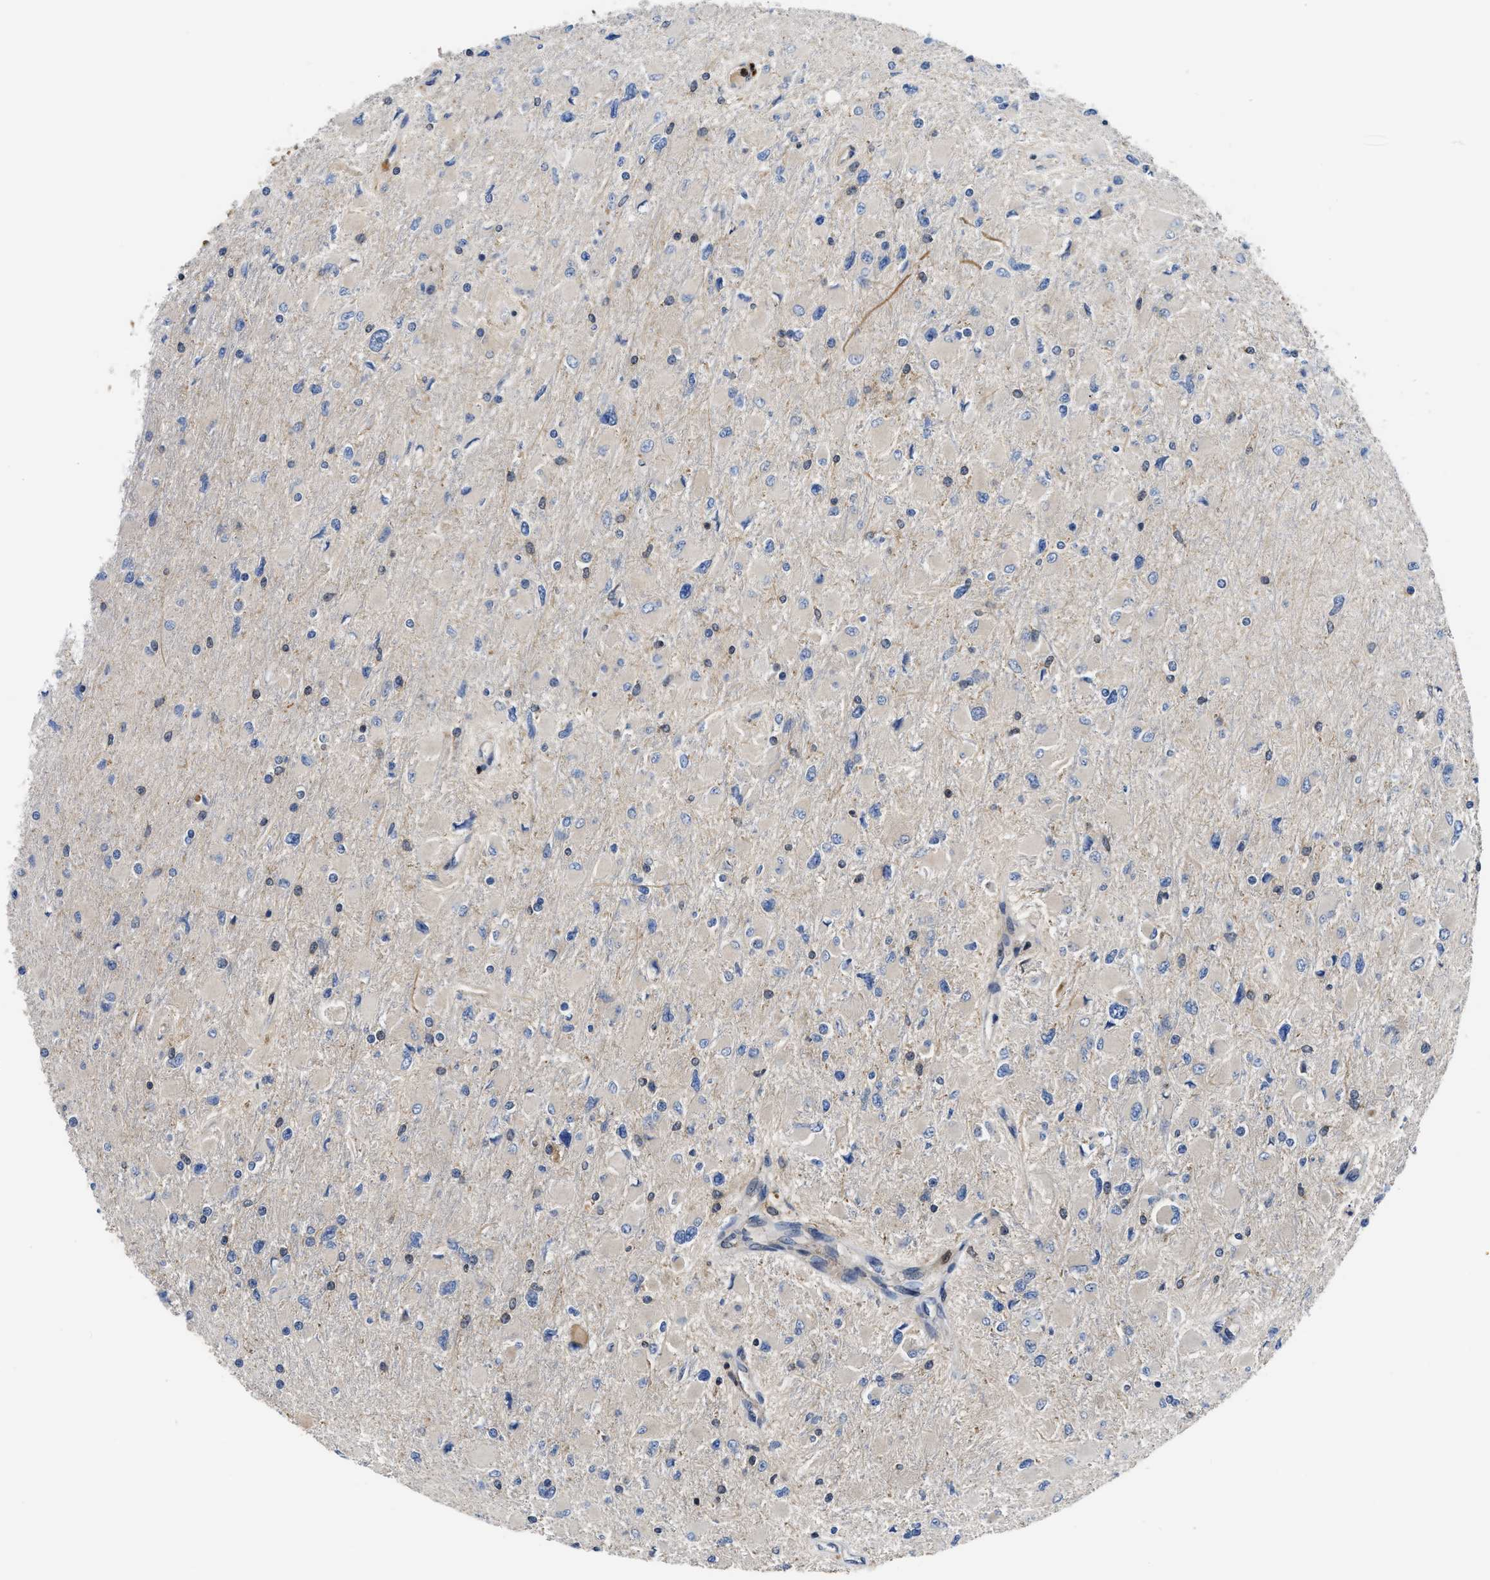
{"staining": {"intensity": "negative", "quantity": "none", "location": "none"}, "tissue": "glioma", "cell_type": "Tumor cells", "image_type": "cancer", "snomed": [{"axis": "morphology", "description": "Glioma, malignant, High grade"}, {"axis": "topography", "description": "Cerebral cortex"}], "caption": "This is an immunohistochemistry (IHC) photomicrograph of human glioma. There is no expression in tumor cells.", "gene": "OSTF1", "patient": {"sex": "female", "age": 36}}